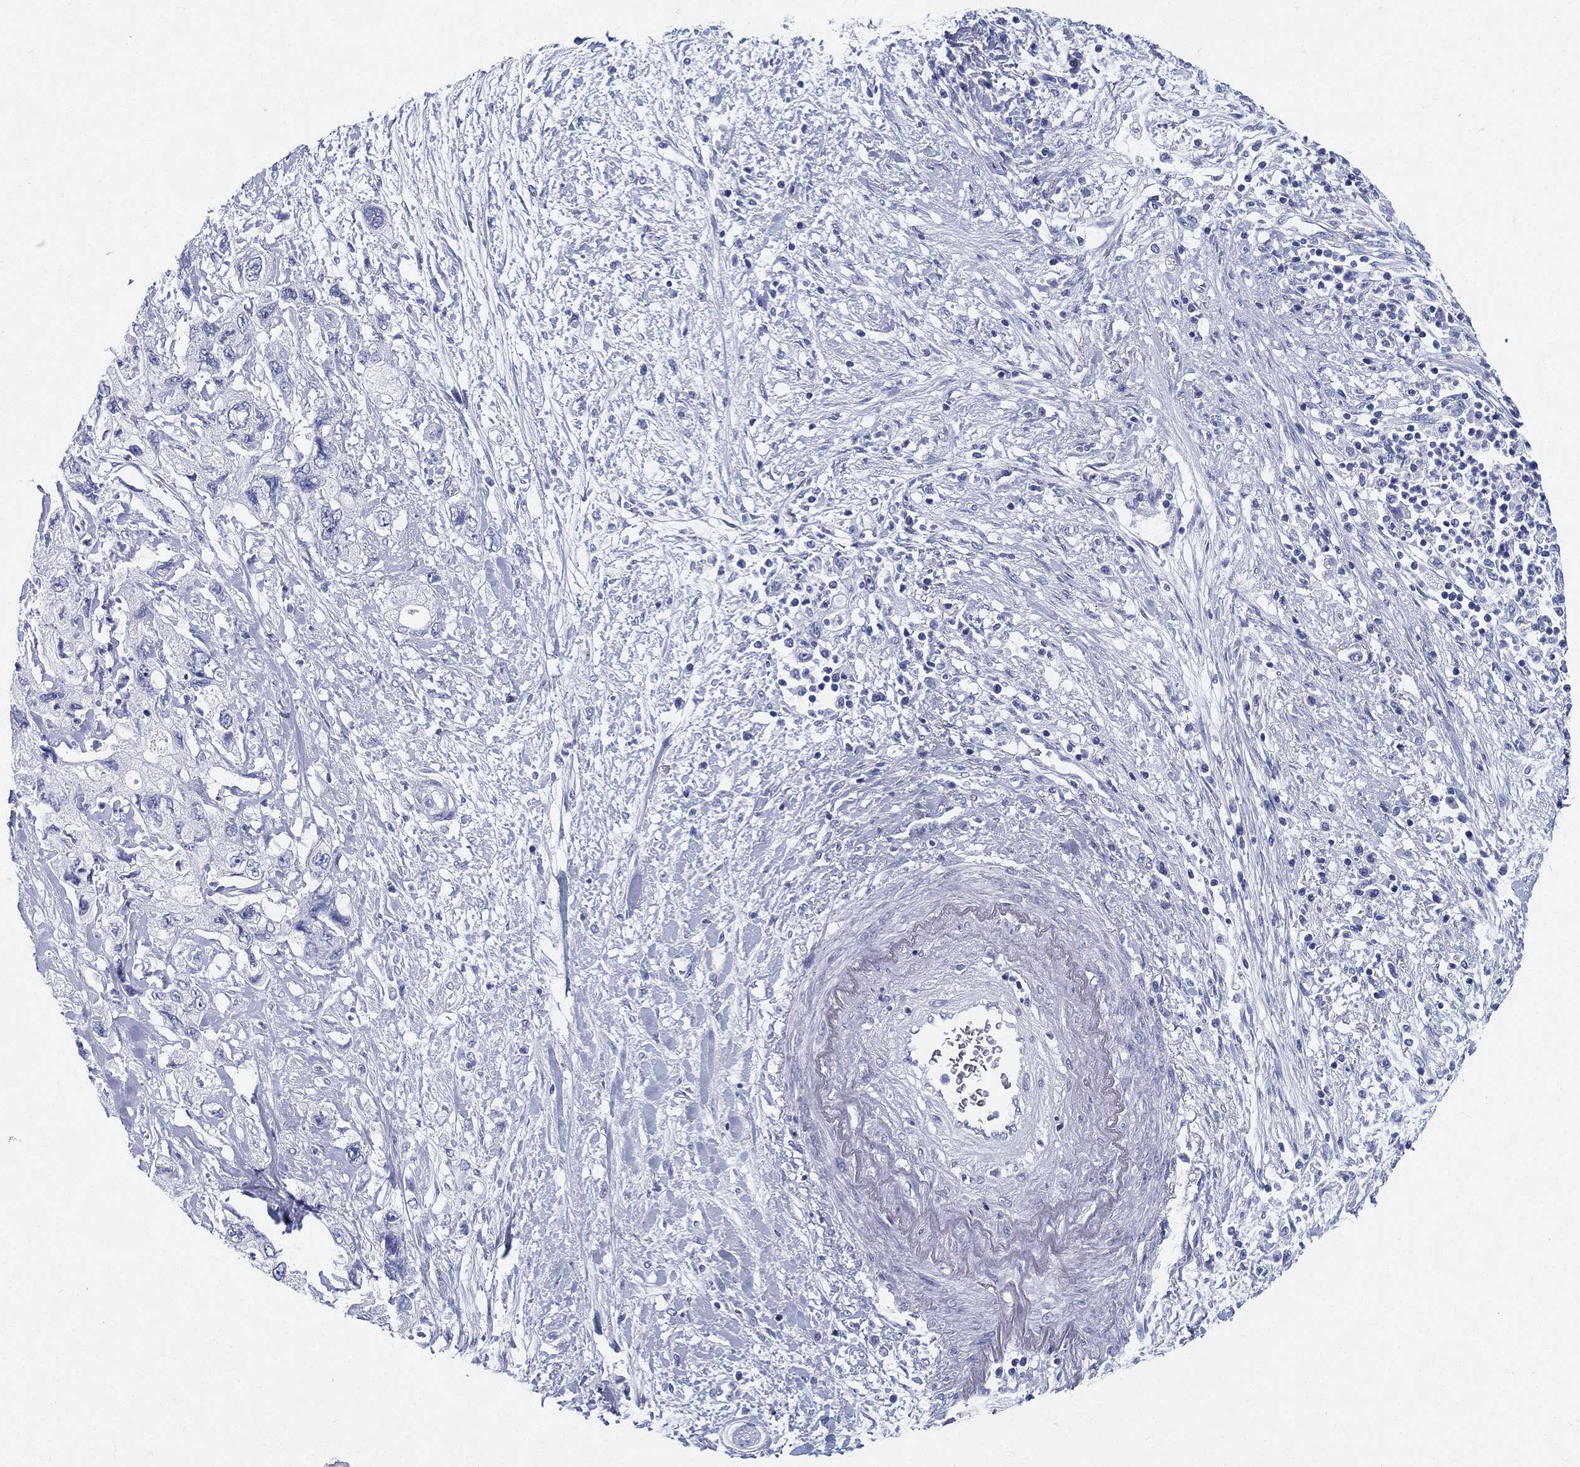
{"staining": {"intensity": "negative", "quantity": "none", "location": "none"}, "tissue": "pancreatic cancer", "cell_type": "Tumor cells", "image_type": "cancer", "snomed": [{"axis": "morphology", "description": "Adenocarcinoma, NOS"}, {"axis": "topography", "description": "Pancreas"}], "caption": "DAB (3,3'-diaminobenzidine) immunohistochemical staining of human pancreatic cancer (adenocarcinoma) displays no significant staining in tumor cells. (Brightfield microscopy of DAB immunohistochemistry (IHC) at high magnification).", "gene": "ATP1B2", "patient": {"sex": "female", "age": 73}}